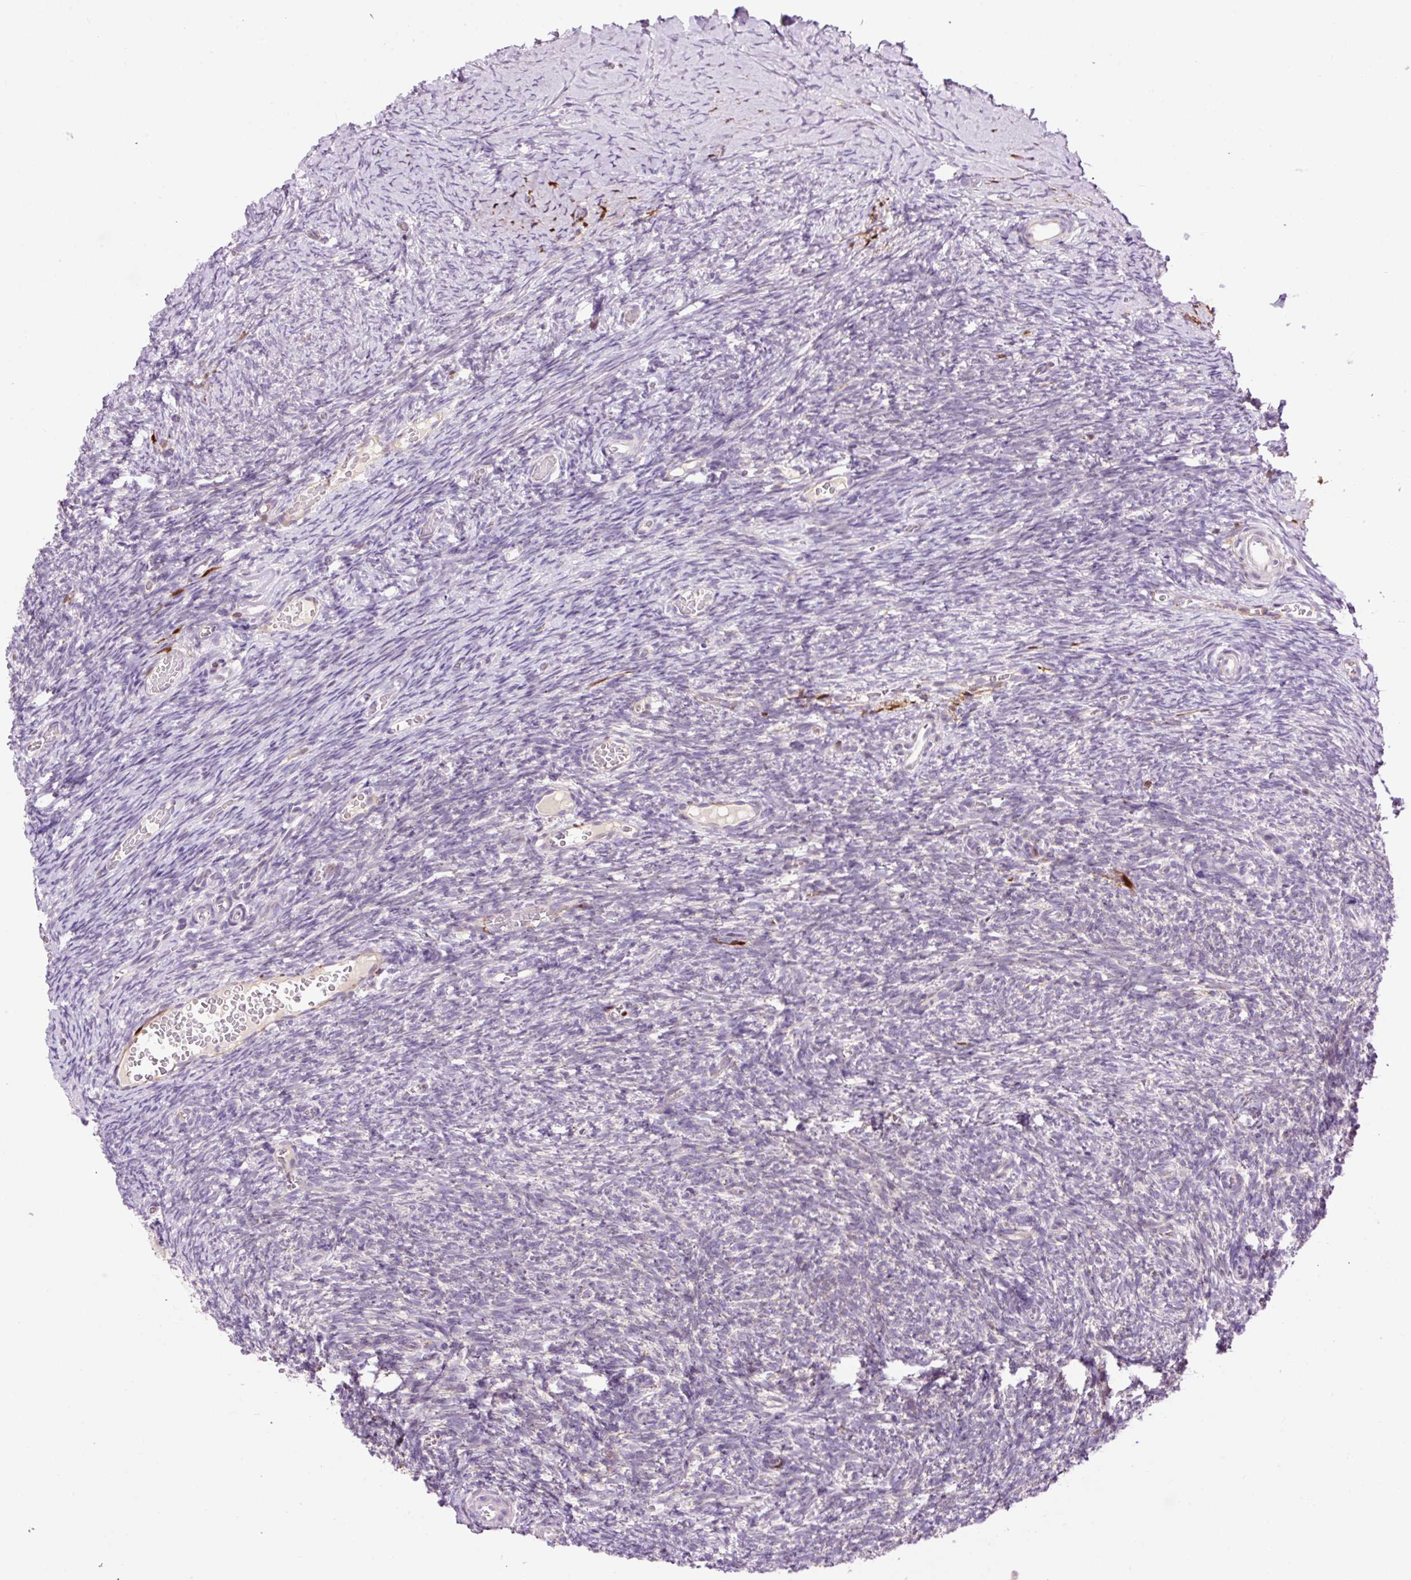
{"staining": {"intensity": "negative", "quantity": "none", "location": "none"}, "tissue": "ovary", "cell_type": "Ovarian stroma cells", "image_type": "normal", "snomed": [{"axis": "morphology", "description": "Normal tissue, NOS"}, {"axis": "topography", "description": "Ovary"}], "caption": "This is an IHC histopathology image of benign human ovary. There is no positivity in ovarian stroma cells.", "gene": "CD83", "patient": {"sex": "female", "age": 39}}